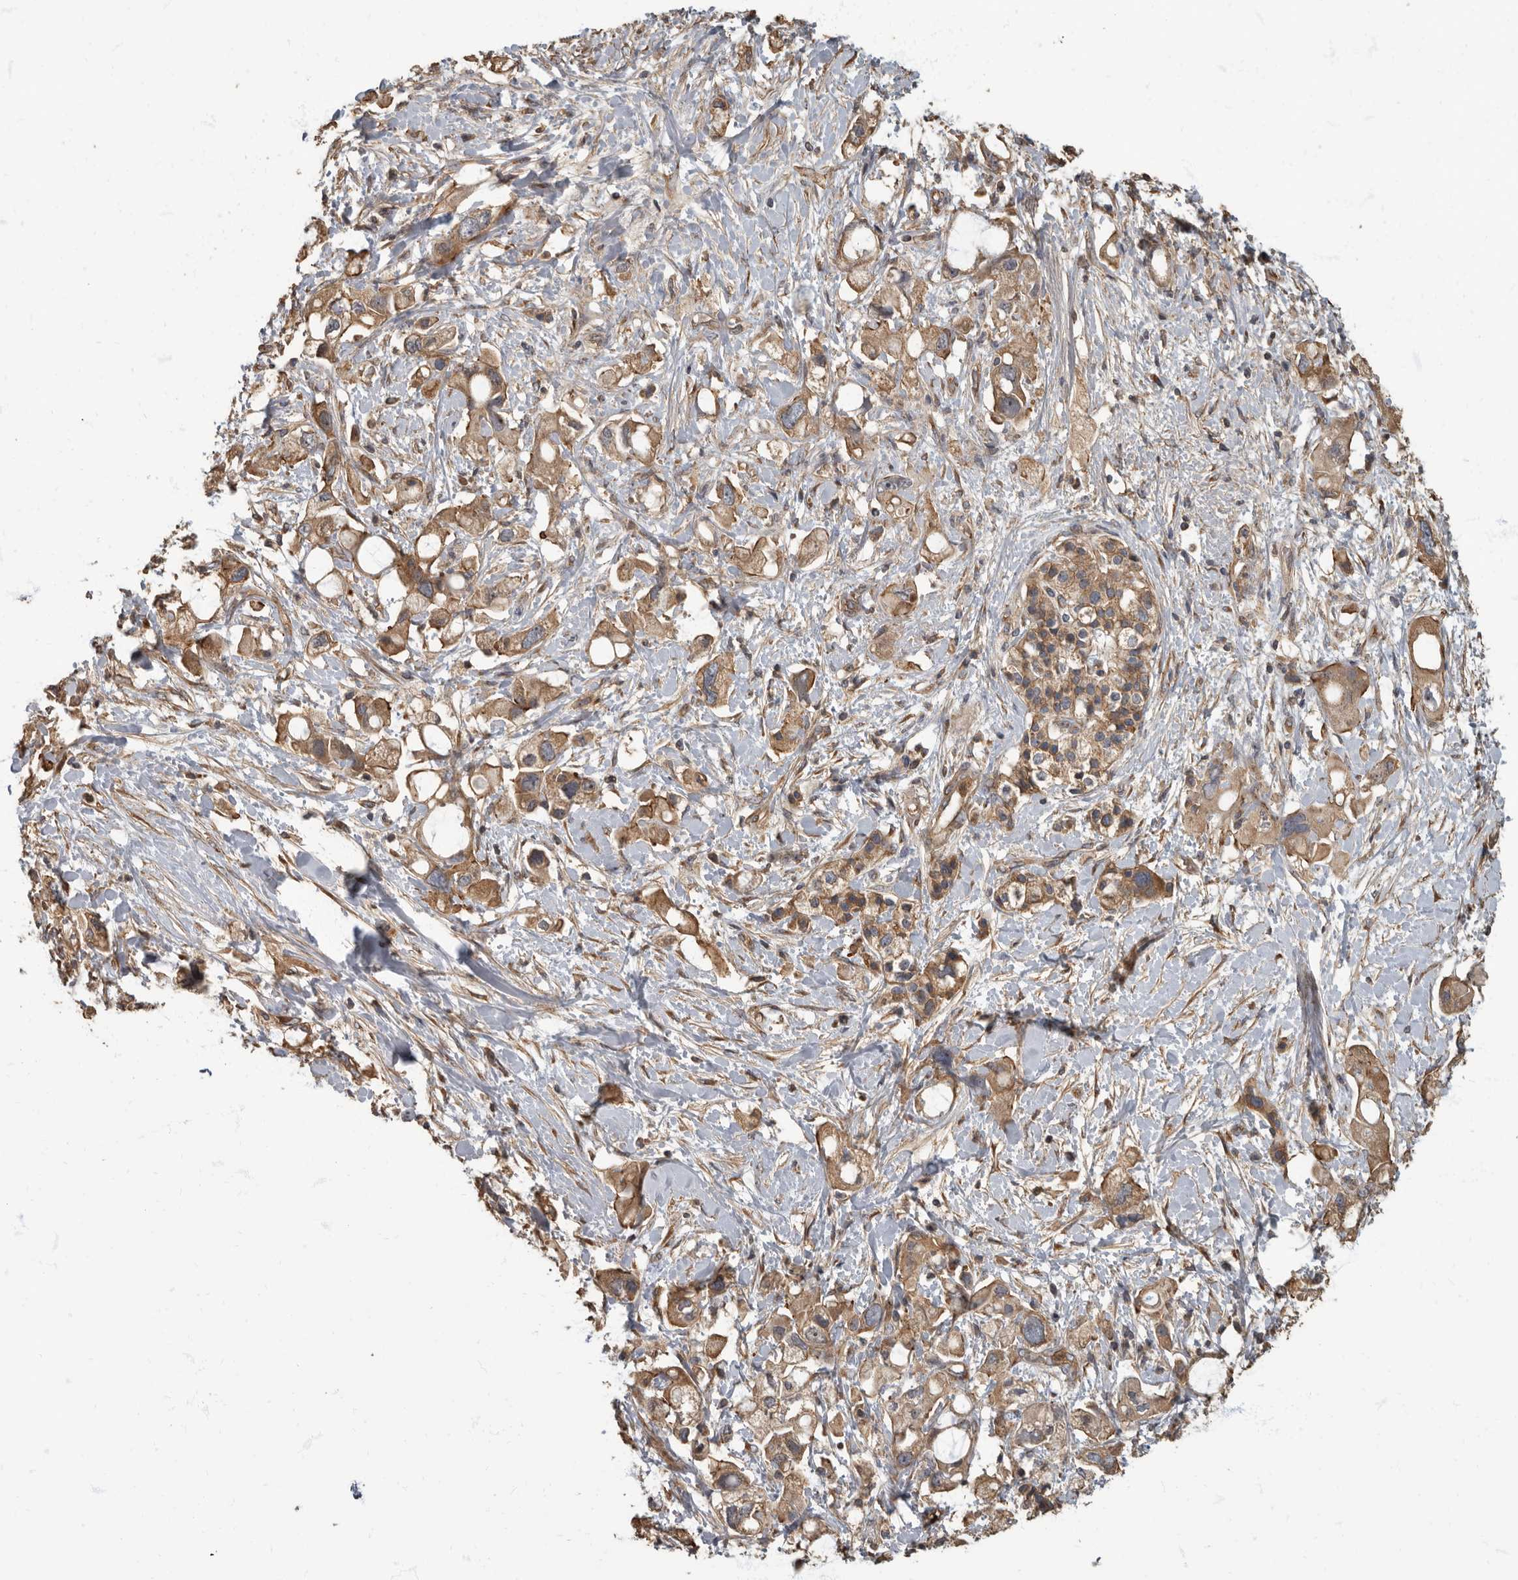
{"staining": {"intensity": "moderate", "quantity": "25%-75%", "location": "cytoplasmic/membranous"}, "tissue": "pancreatic cancer", "cell_type": "Tumor cells", "image_type": "cancer", "snomed": [{"axis": "morphology", "description": "Adenocarcinoma, NOS"}, {"axis": "topography", "description": "Pancreas"}], "caption": "High-power microscopy captured an immunohistochemistry image of pancreatic cancer, revealing moderate cytoplasmic/membranous expression in approximately 25%-75% of tumor cells.", "gene": "DAAM1", "patient": {"sex": "female", "age": 56}}